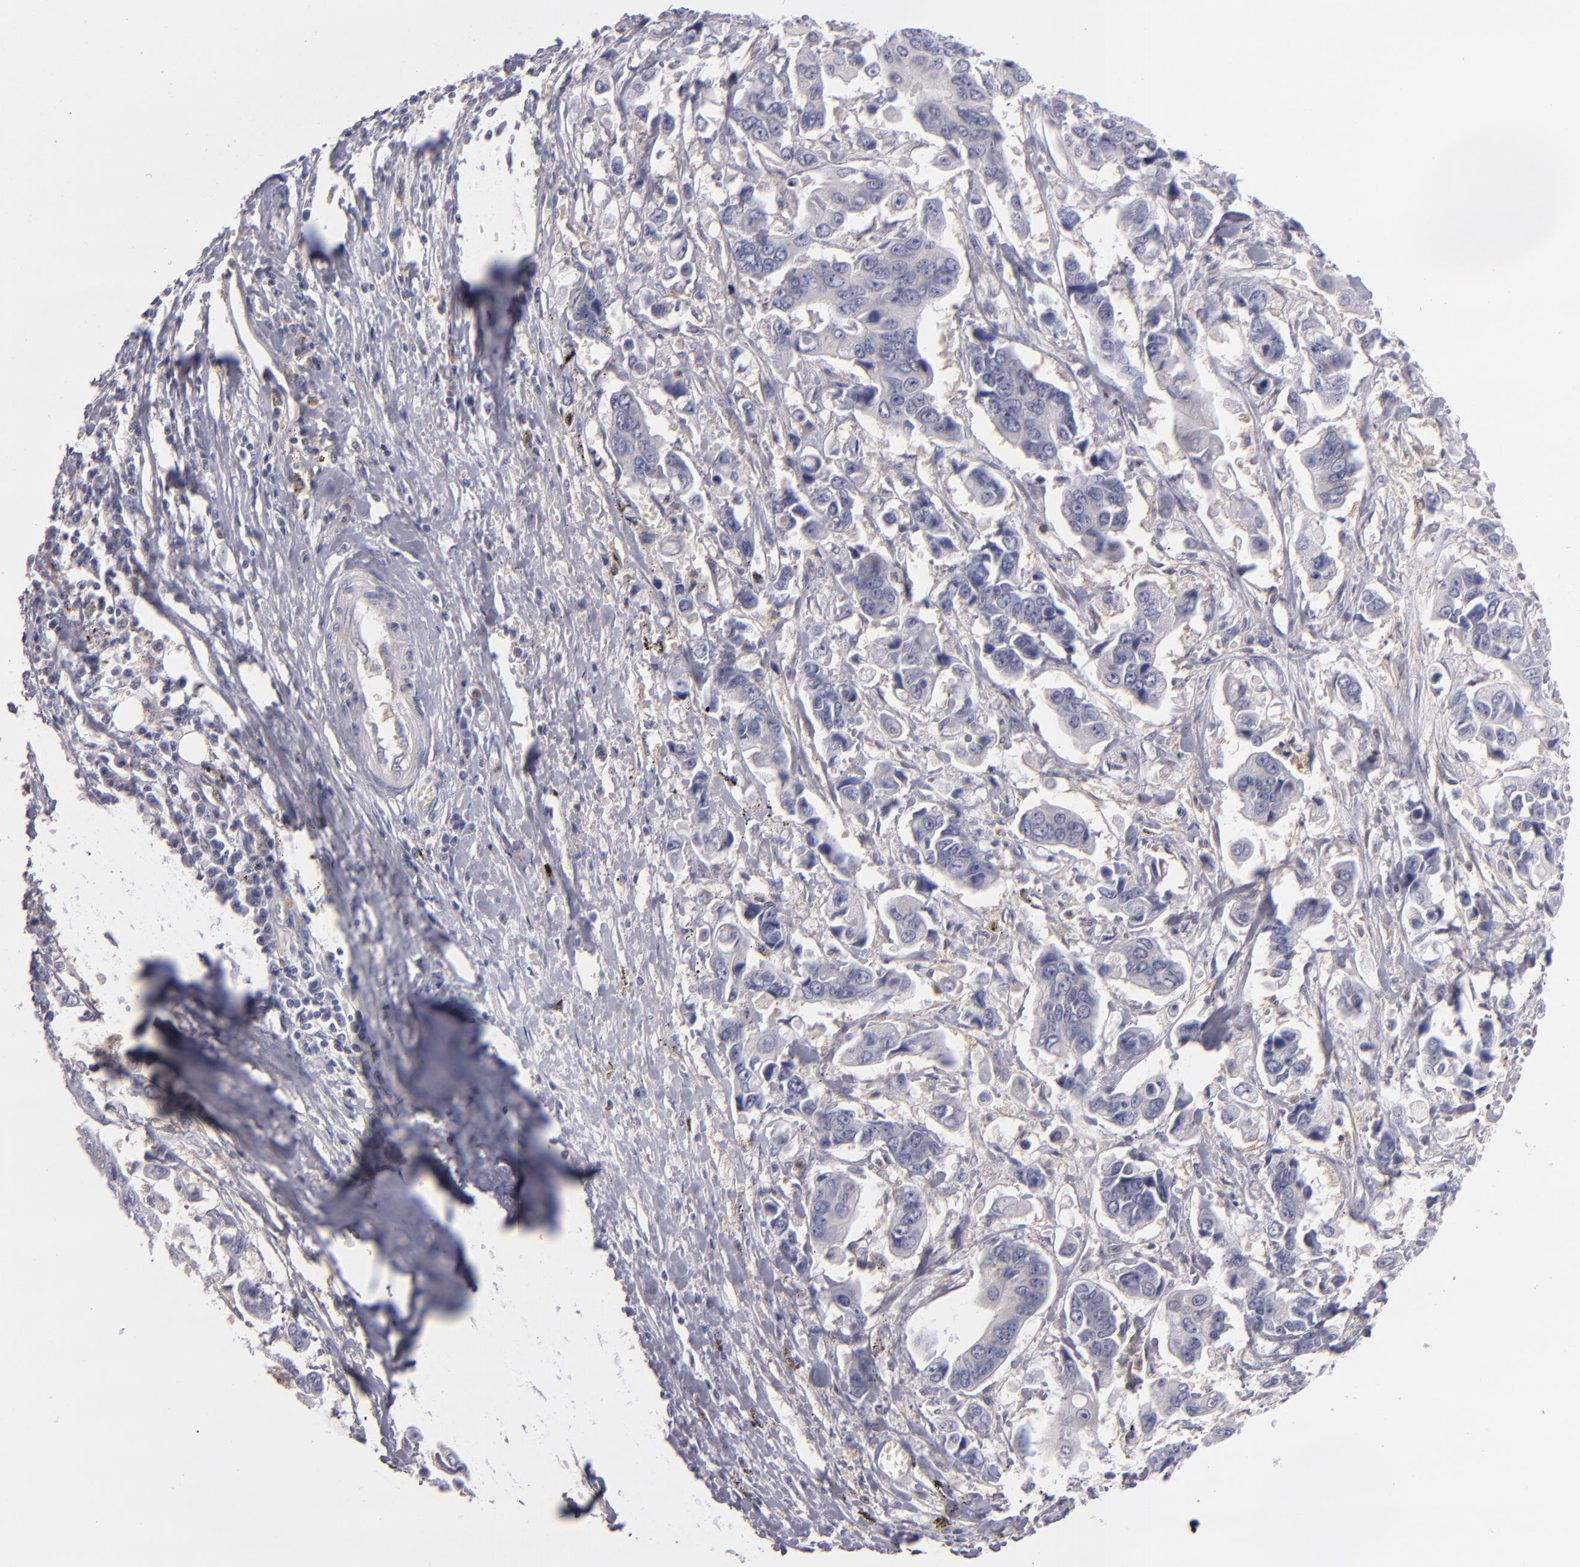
{"staining": {"intensity": "weak", "quantity": ">75%", "location": "cytoplasmic/membranous"}, "tissue": "stomach cancer", "cell_type": "Tumor cells", "image_type": "cancer", "snomed": [{"axis": "morphology", "description": "Adenocarcinoma, NOS"}, {"axis": "topography", "description": "Stomach, upper"}], "caption": "IHC photomicrograph of stomach adenocarcinoma stained for a protein (brown), which exhibits low levels of weak cytoplasmic/membranous staining in about >75% of tumor cells.", "gene": "MMP10", "patient": {"sex": "male", "age": 80}}